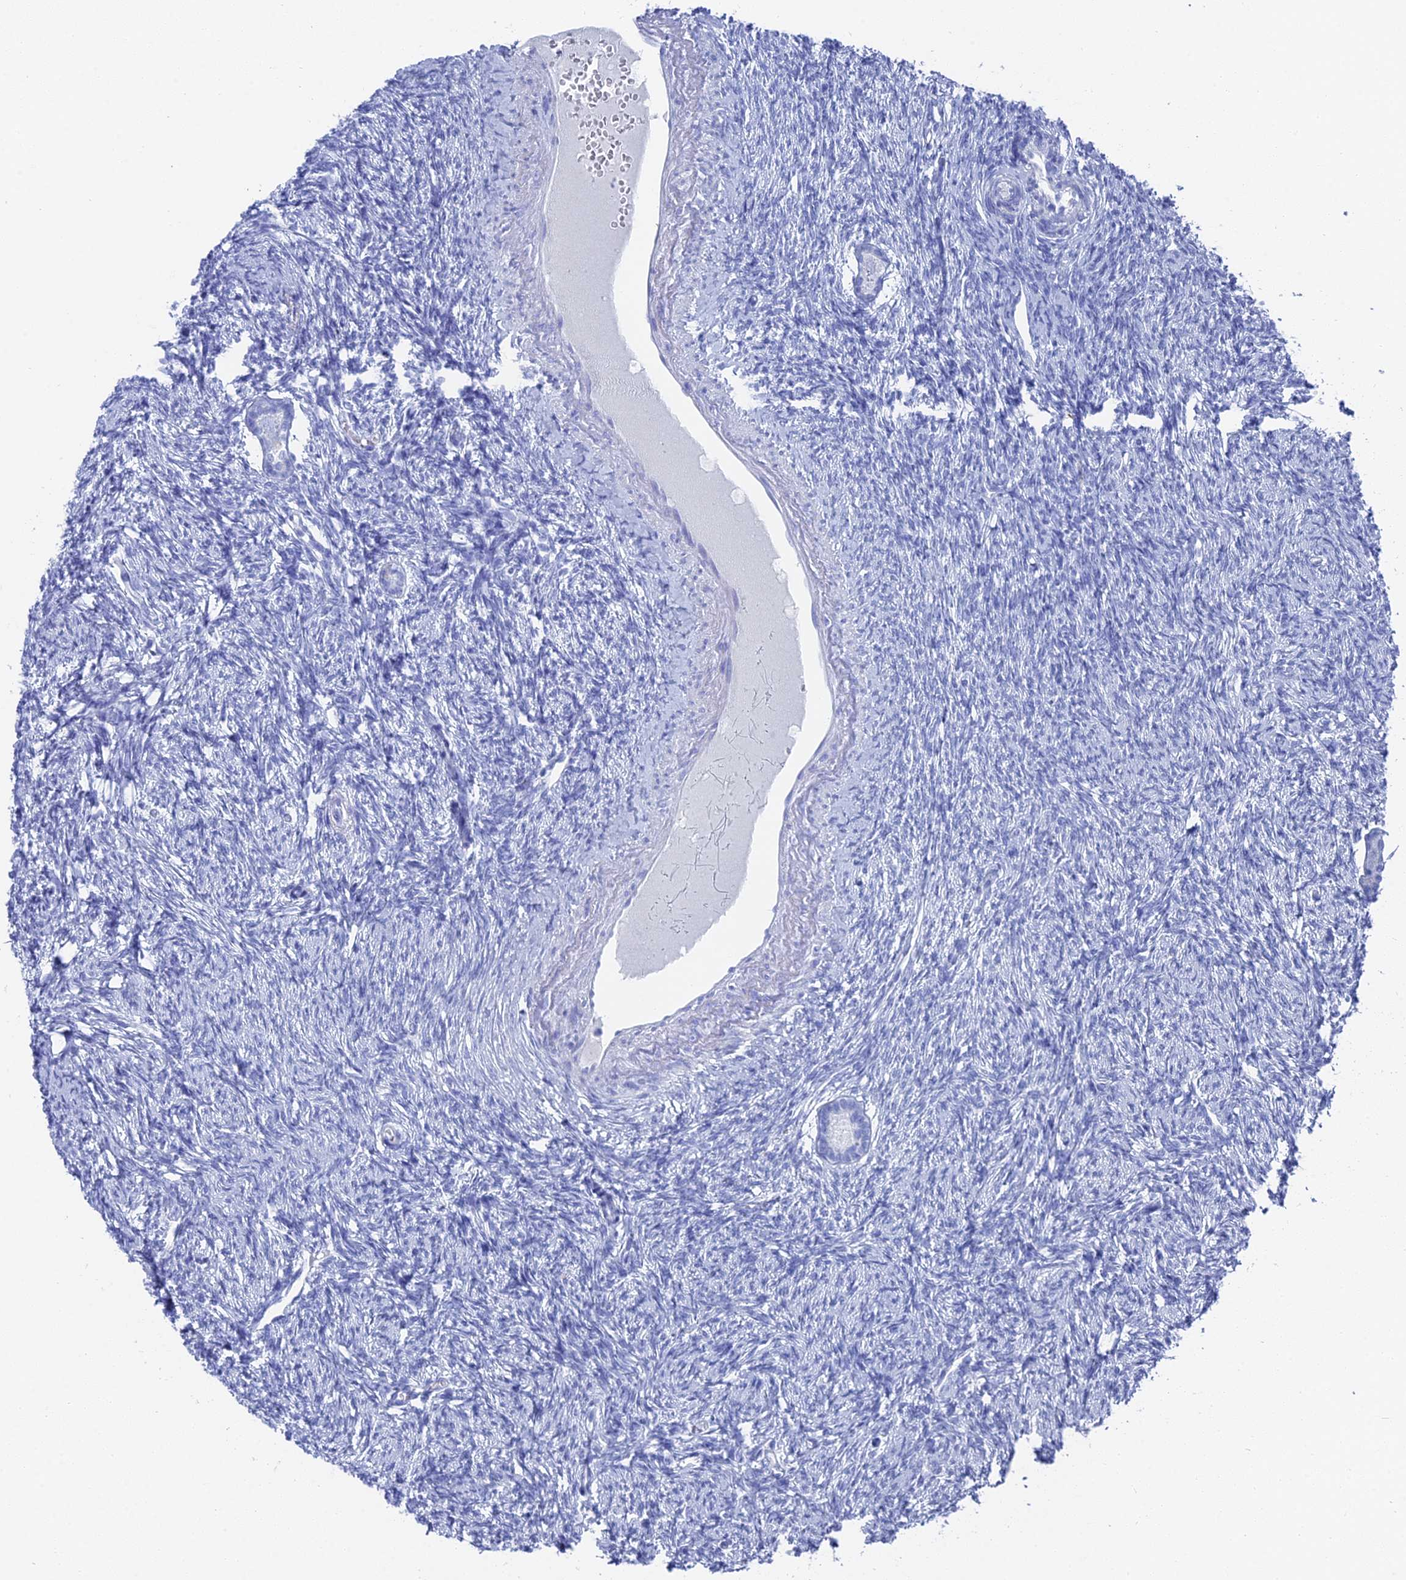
{"staining": {"intensity": "negative", "quantity": "none", "location": "none"}, "tissue": "ovary", "cell_type": "Follicle cells", "image_type": "normal", "snomed": [{"axis": "morphology", "description": "Normal tissue, NOS"}, {"axis": "morphology", "description": "Cyst, NOS"}, {"axis": "topography", "description": "Ovary"}], "caption": "Follicle cells show no significant protein positivity in unremarkable ovary. (Stains: DAB immunohistochemistry with hematoxylin counter stain, Microscopy: brightfield microscopy at high magnification).", "gene": "ENPP3", "patient": {"sex": "female", "age": 33}}